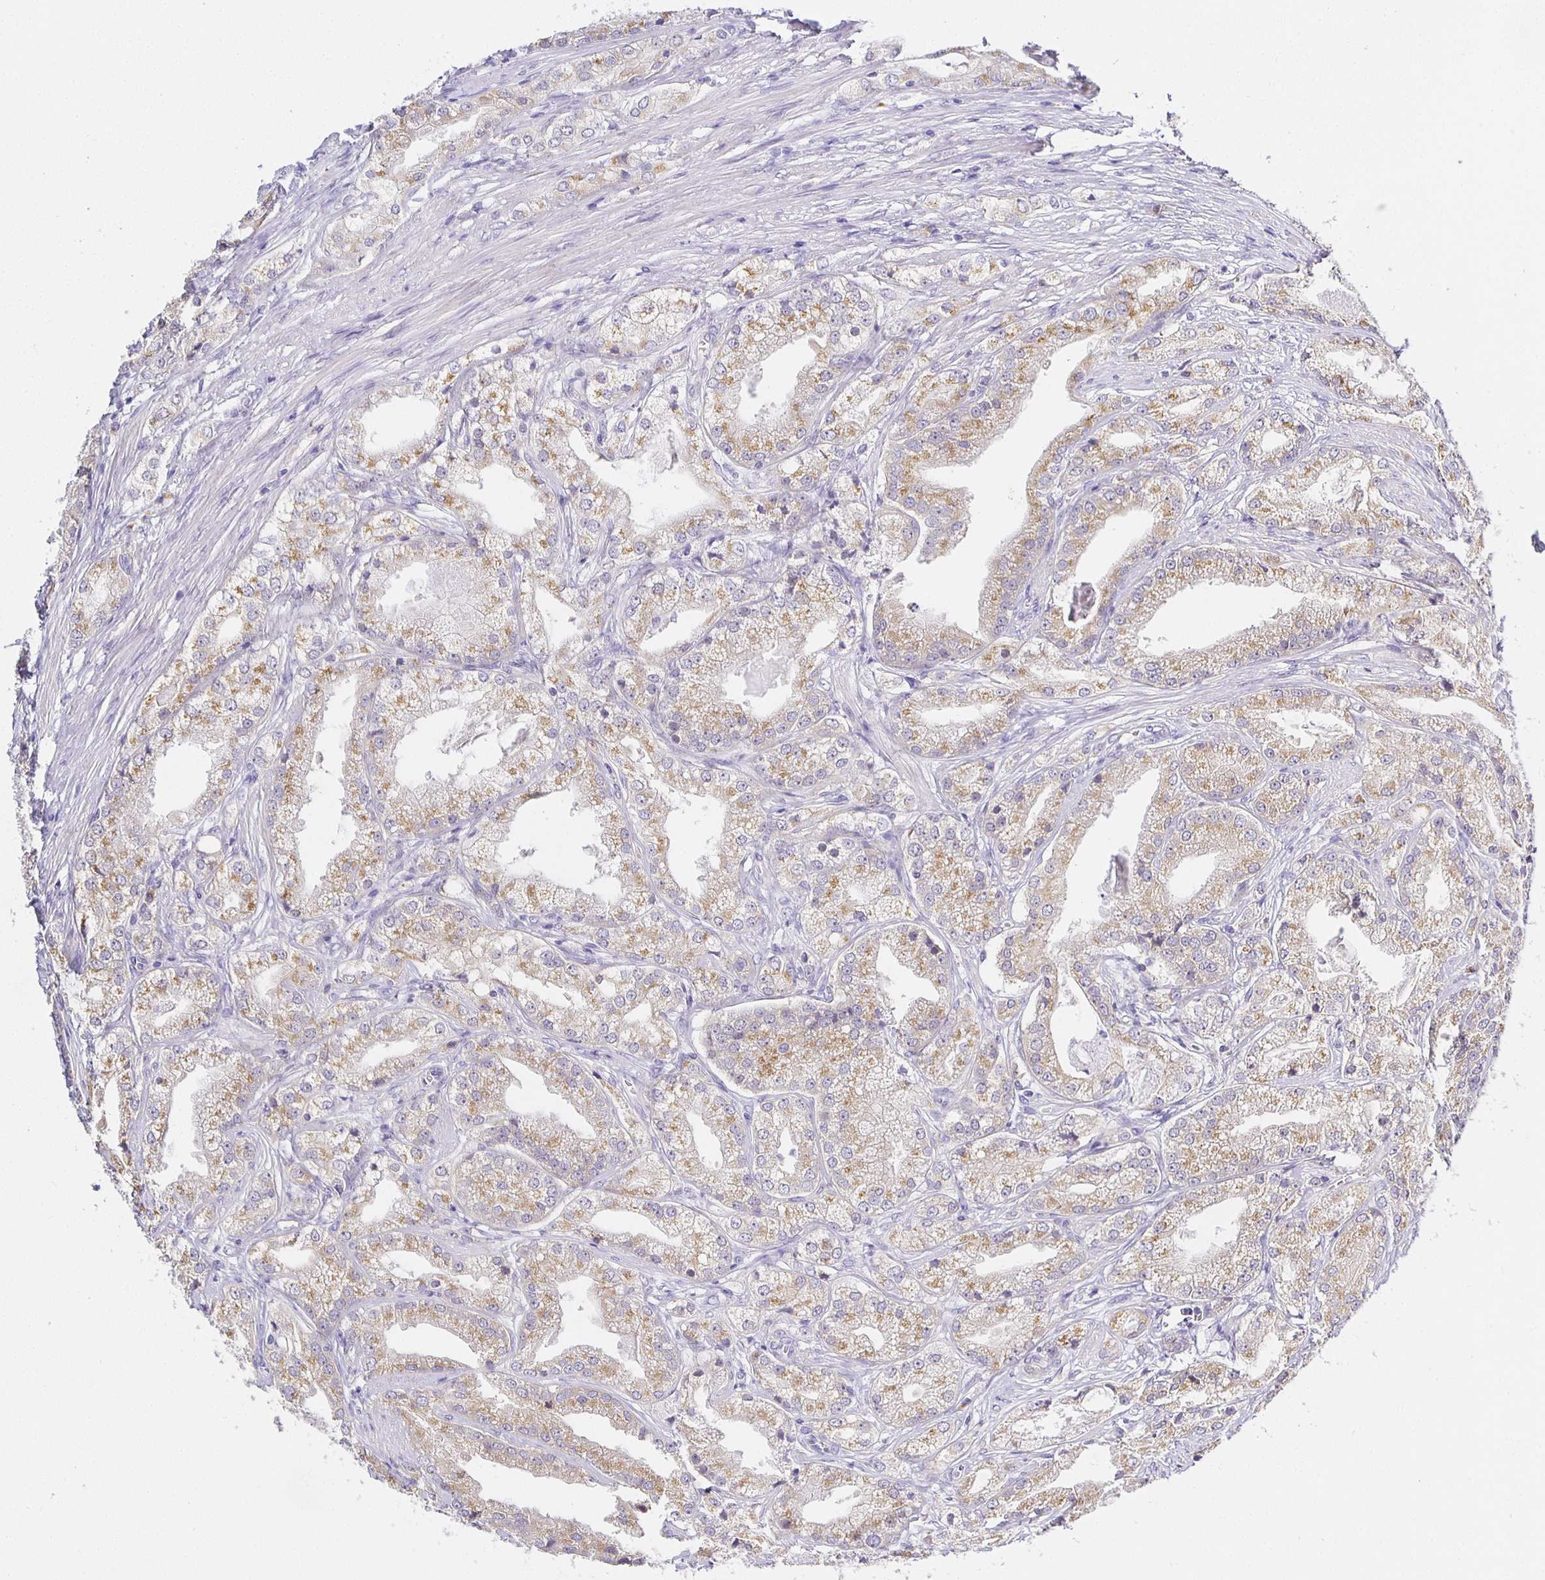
{"staining": {"intensity": "moderate", "quantity": "25%-75%", "location": "cytoplasmic/membranous"}, "tissue": "prostate cancer", "cell_type": "Tumor cells", "image_type": "cancer", "snomed": [{"axis": "morphology", "description": "Adenocarcinoma, High grade"}, {"axis": "topography", "description": "Prostate"}], "caption": "The histopathology image demonstrates staining of prostate cancer, revealing moderate cytoplasmic/membranous protein staining (brown color) within tumor cells.", "gene": "OPALIN", "patient": {"sex": "male", "age": 61}}